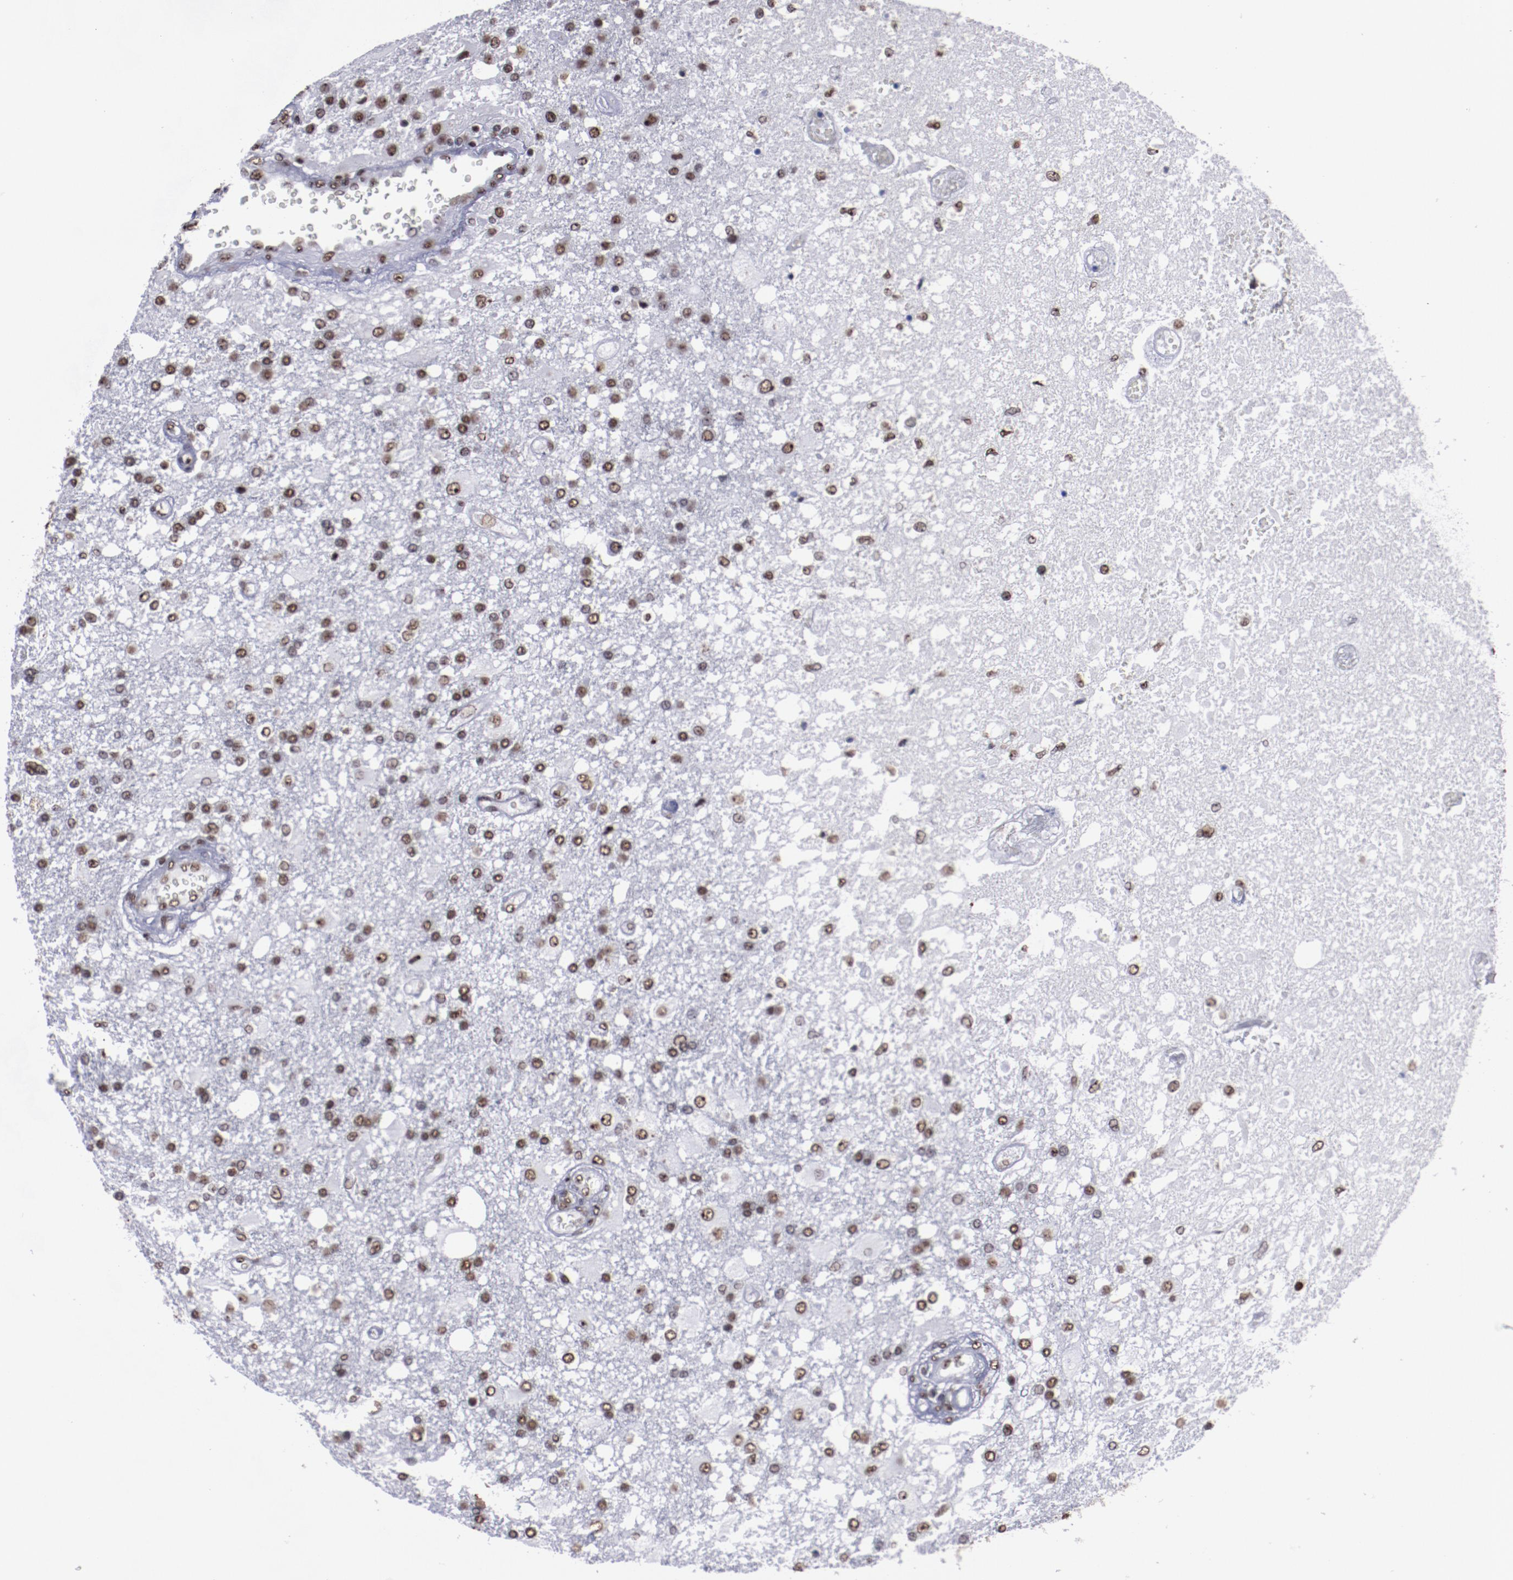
{"staining": {"intensity": "strong", "quantity": ">75%", "location": "nuclear"}, "tissue": "glioma", "cell_type": "Tumor cells", "image_type": "cancer", "snomed": [{"axis": "morphology", "description": "Glioma, malignant, High grade"}, {"axis": "topography", "description": "Cerebral cortex"}], "caption": "Strong nuclear positivity for a protein is appreciated in approximately >75% of tumor cells of malignant glioma (high-grade) using immunohistochemistry.", "gene": "HNRNPA2B1", "patient": {"sex": "male", "age": 79}}